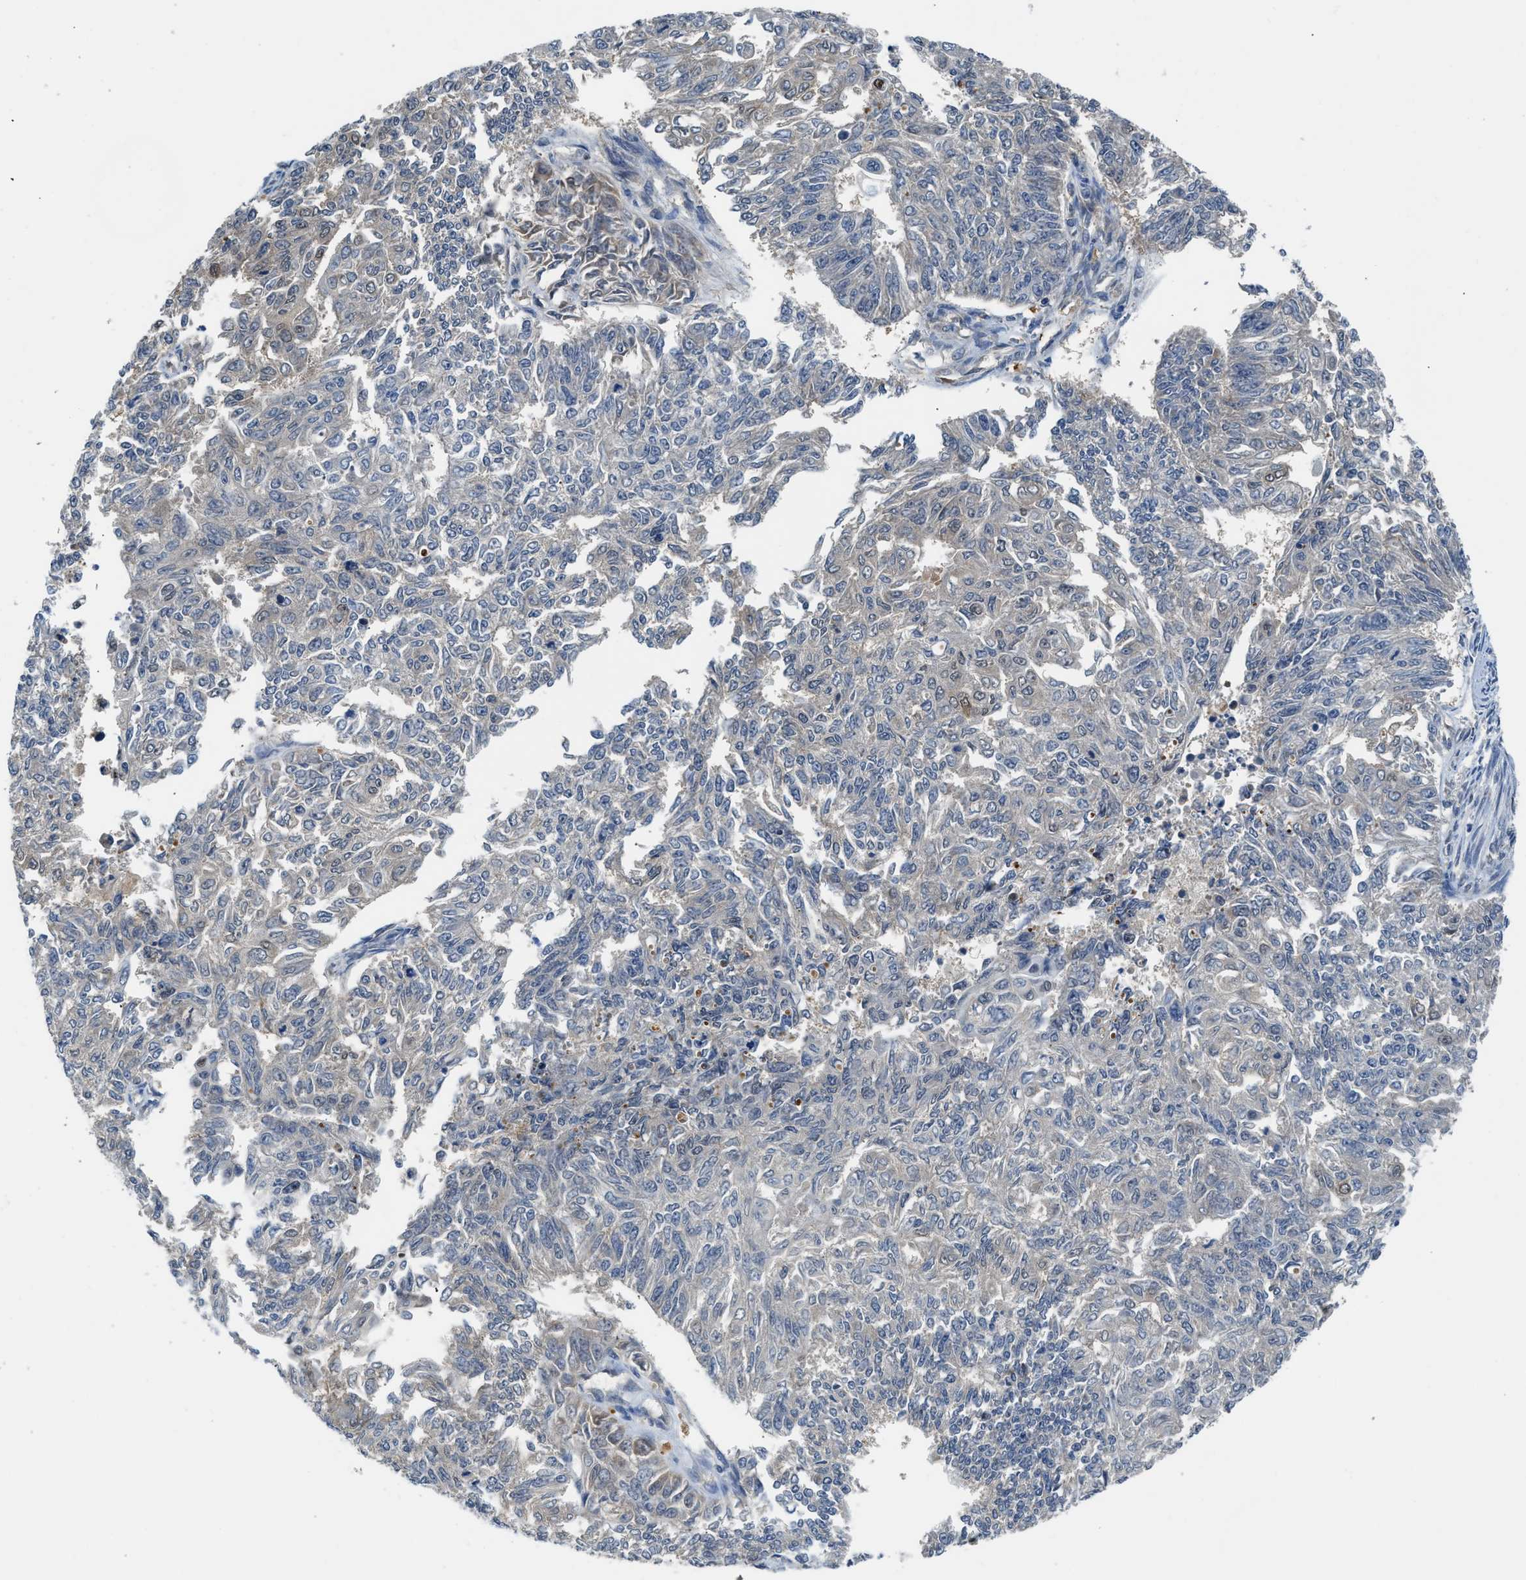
{"staining": {"intensity": "negative", "quantity": "none", "location": "none"}, "tissue": "endometrial cancer", "cell_type": "Tumor cells", "image_type": "cancer", "snomed": [{"axis": "morphology", "description": "Adenocarcinoma, NOS"}, {"axis": "topography", "description": "Endometrium"}], "caption": "This is a photomicrograph of immunohistochemistry staining of endometrial adenocarcinoma, which shows no positivity in tumor cells. (Brightfield microscopy of DAB immunohistochemistry at high magnification).", "gene": "ALX1", "patient": {"sex": "female", "age": 32}}